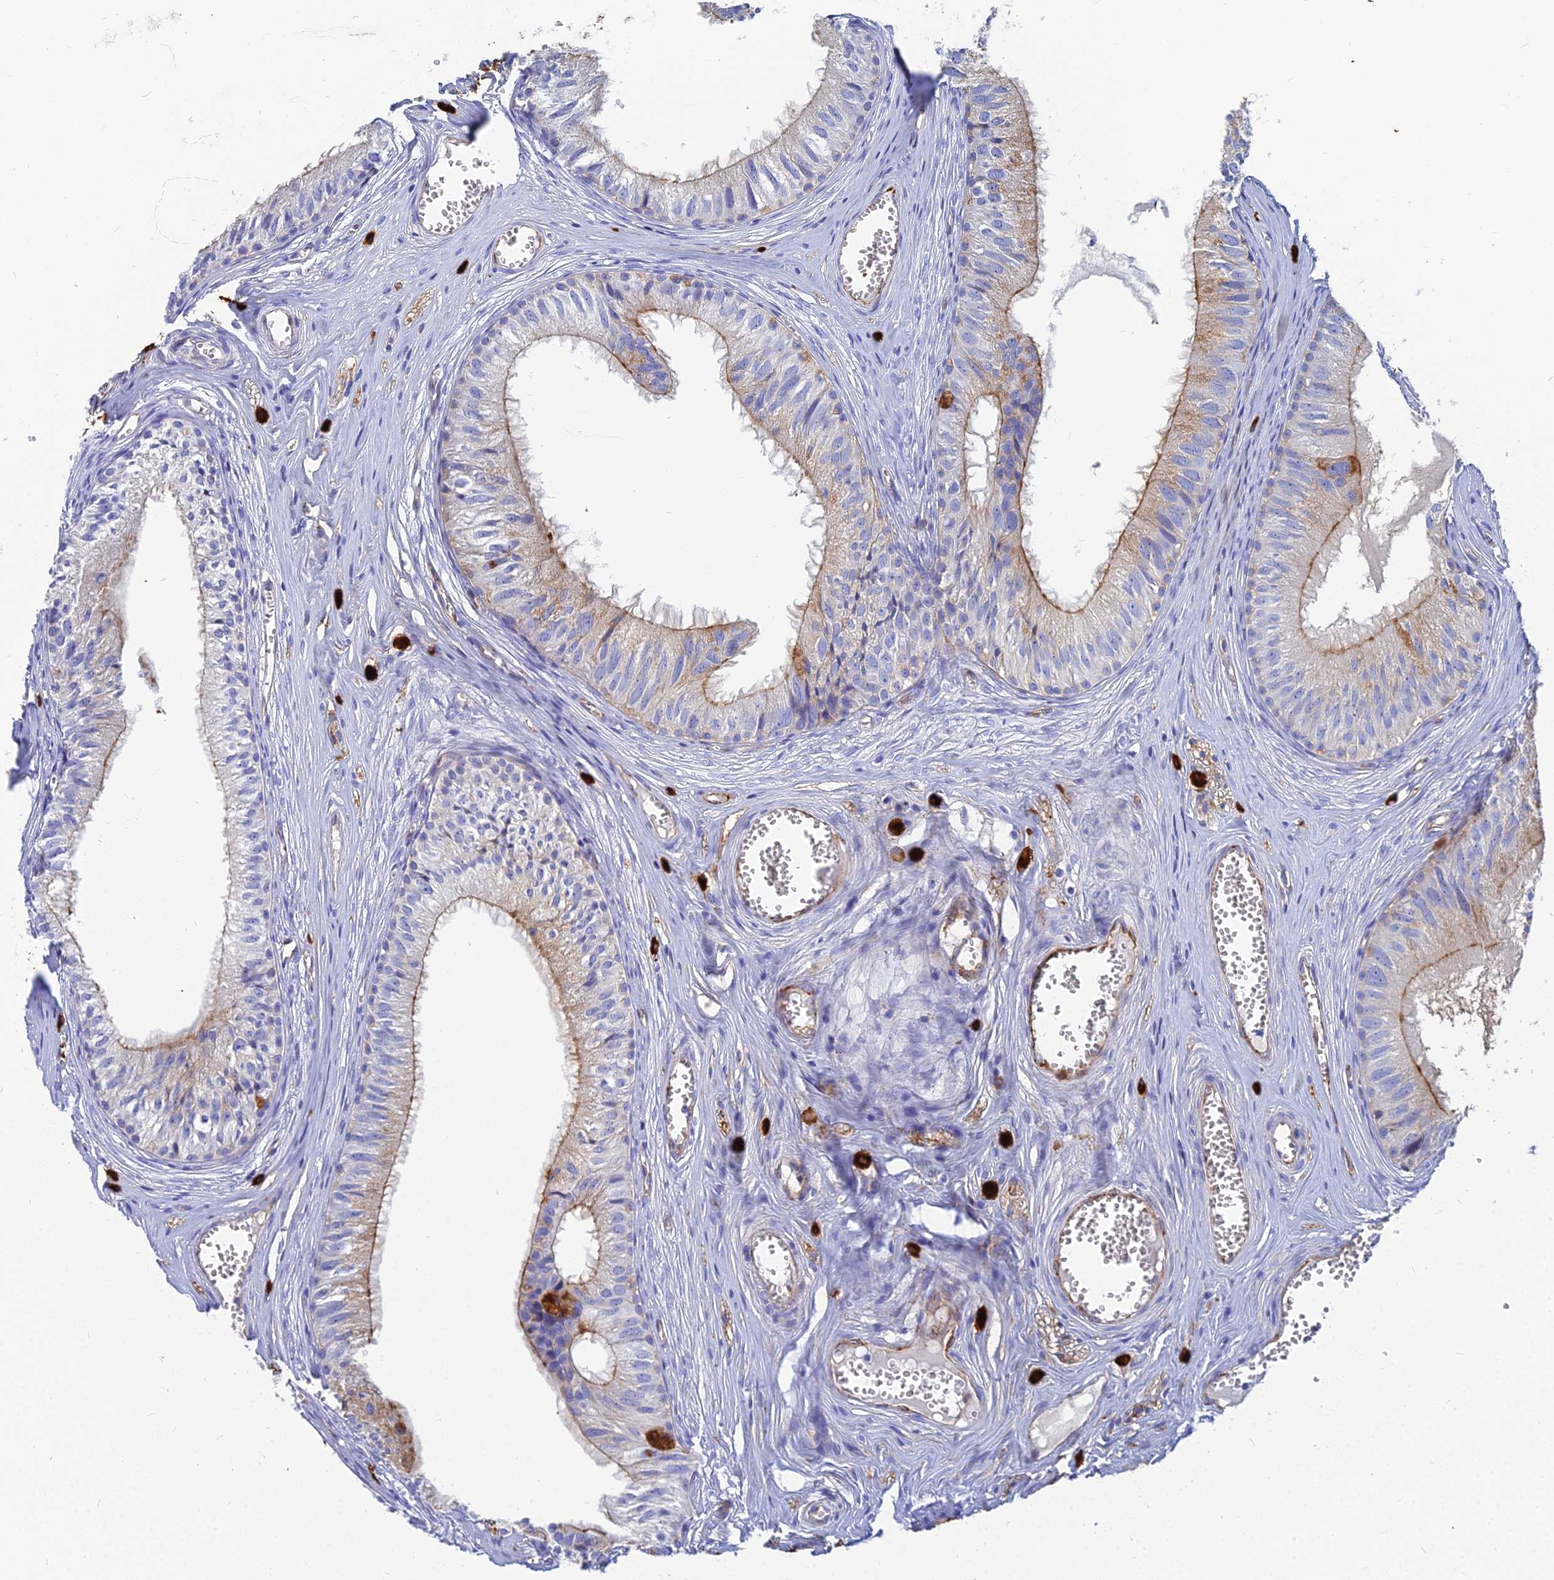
{"staining": {"intensity": "weak", "quantity": "25%-75%", "location": "cytoplasmic/membranous"}, "tissue": "epididymis", "cell_type": "Glandular cells", "image_type": "normal", "snomed": [{"axis": "morphology", "description": "Normal tissue, NOS"}, {"axis": "topography", "description": "Epididymis"}], "caption": "This is an image of immunohistochemistry staining of unremarkable epididymis, which shows weak staining in the cytoplasmic/membranous of glandular cells.", "gene": "VAT1", "patient": {"sex": "male", "age": 36}}